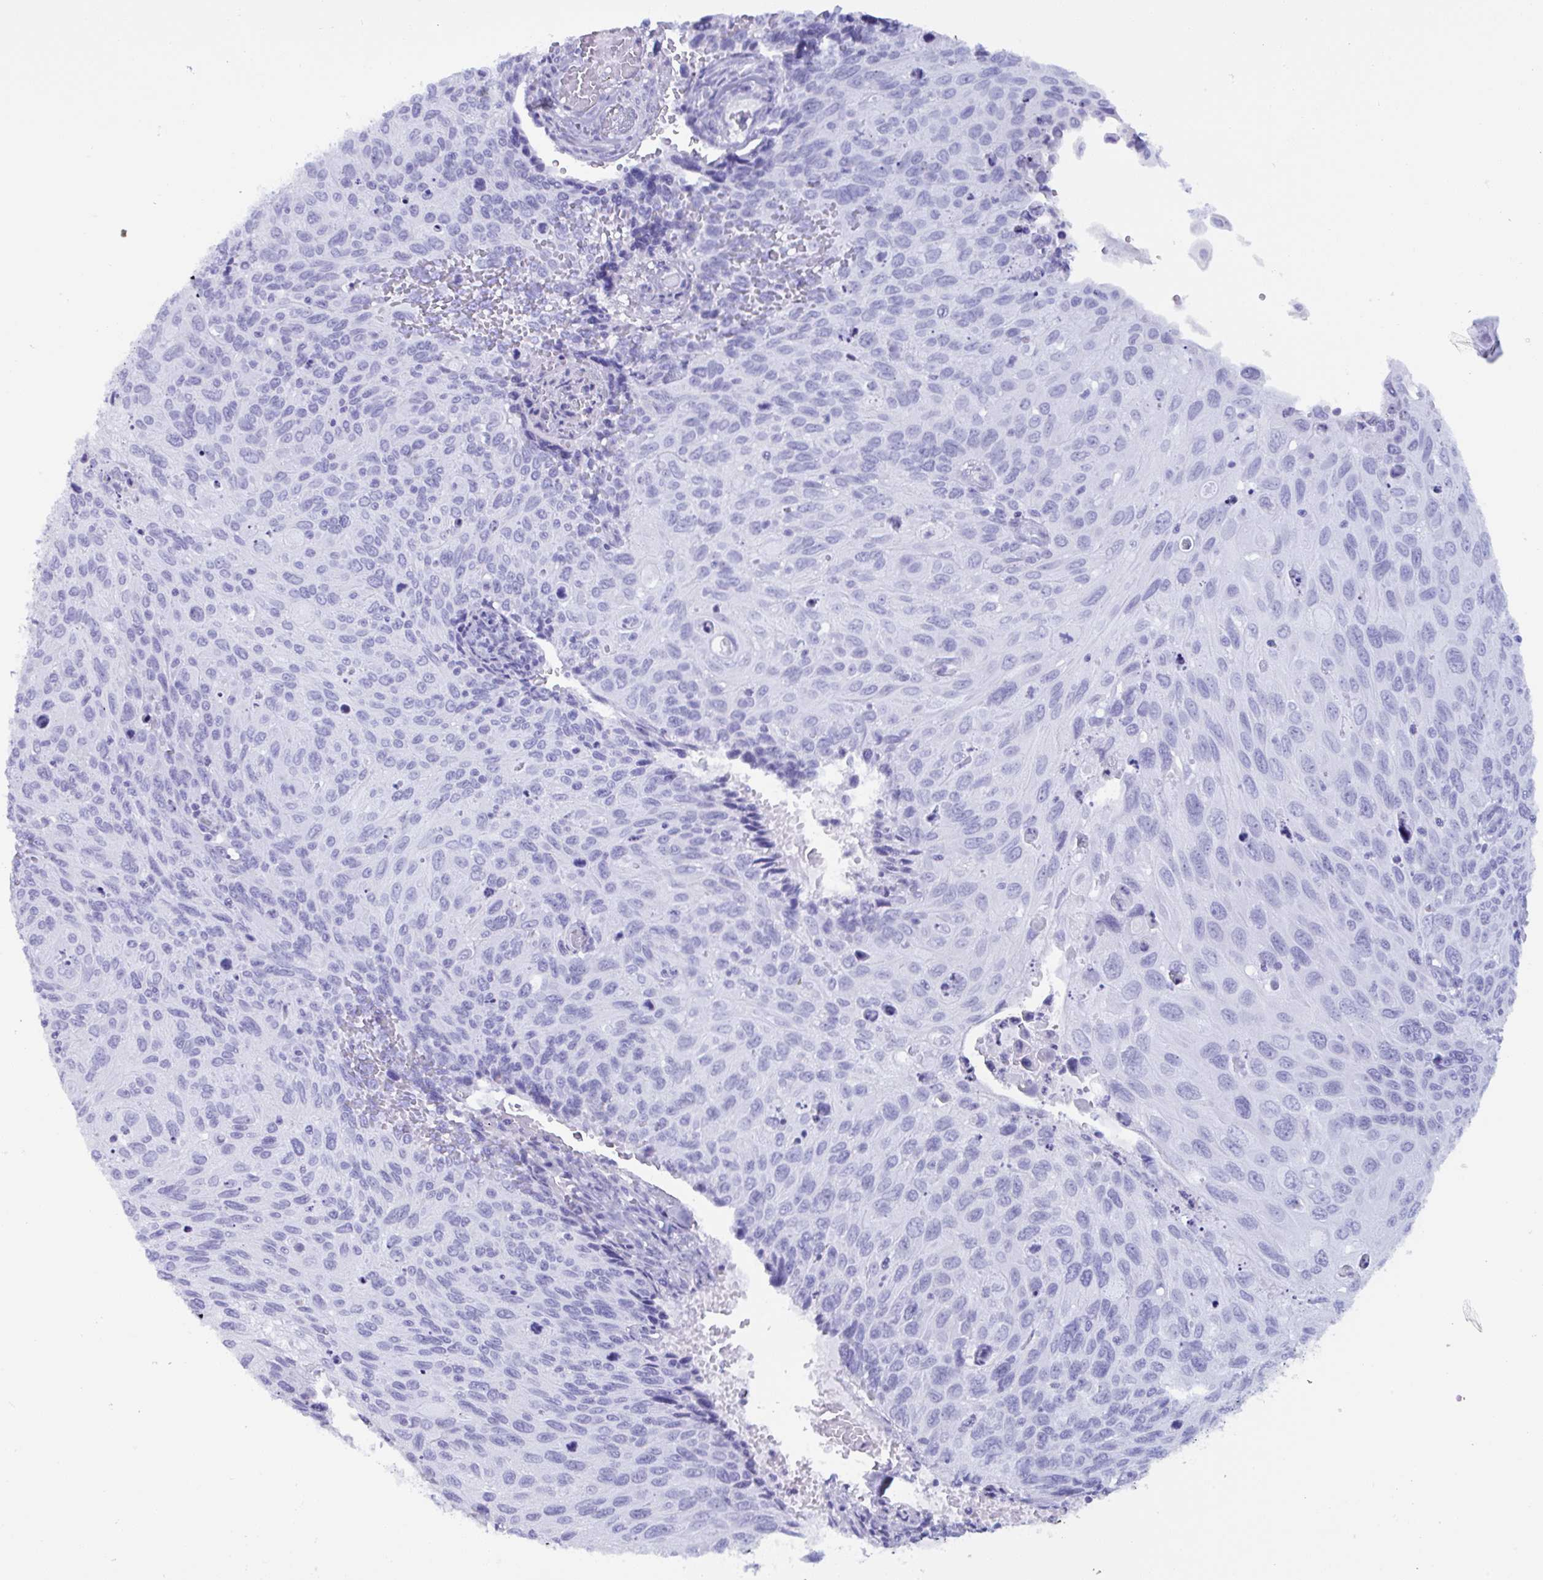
{"staining": {"intensity": "negative", "quantity": "none", "location": "none"}, "tissue": "cervical cancer", "cell_type": "Tumor cells", "image_type": "cancer", "snomed": [{"axis": "morphology", "description": "Squamous cell carcinoma, NOS"}, {"axis": "topography", "description": "Cervix"}], "caption": "Immunohistochemical staining of human cervical cancer reveals no significant expression in tumor cells.", "gene": "MRGPRG", "patient": {"sex": "female", "age": 70}}